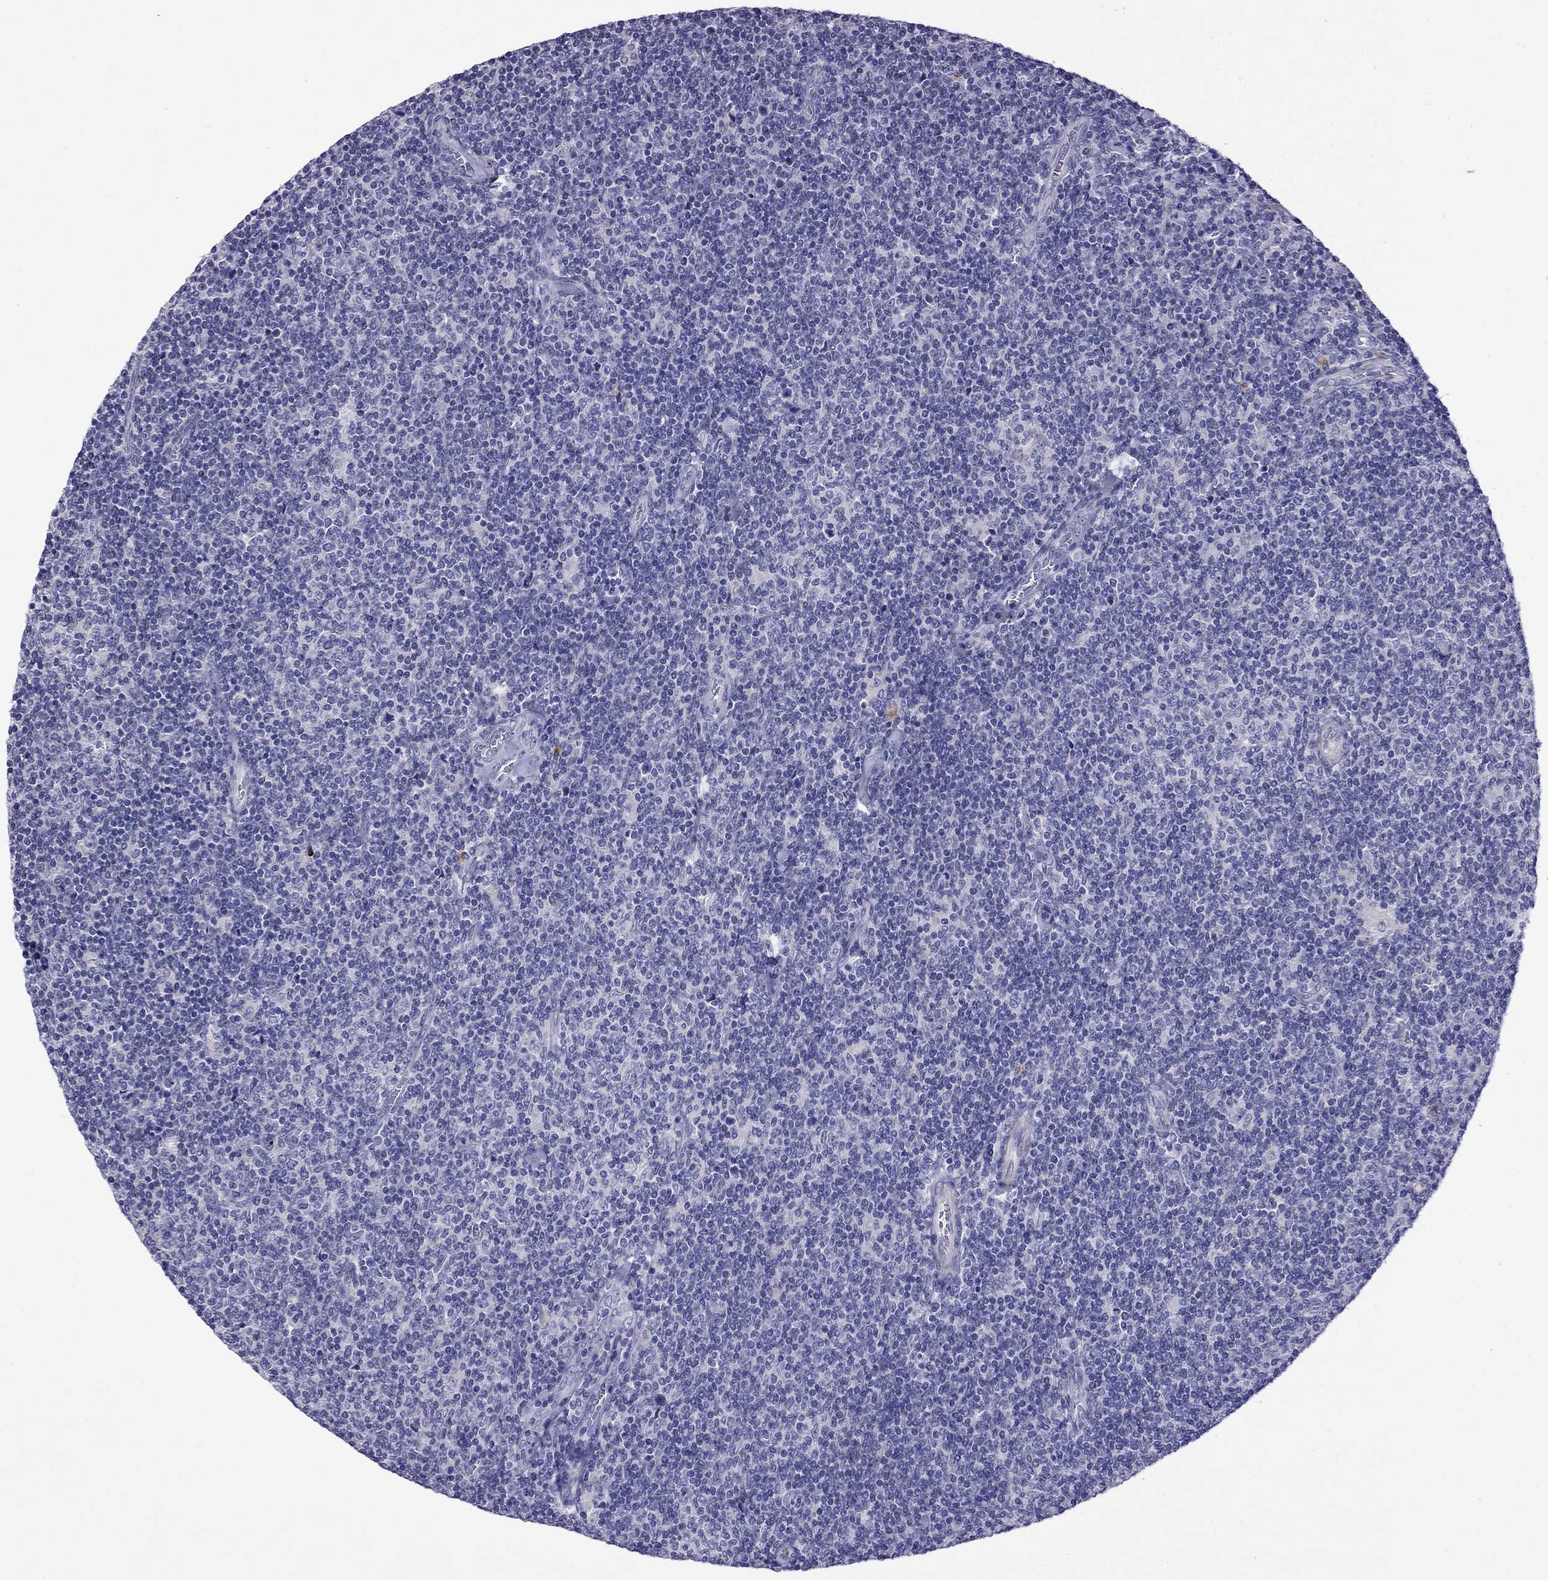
{"staining": {"intensity": "negative", "quantity": "none", "location": "none"}, "tissue": "lymphoma", "cell_type": "Tumor cells", "image_type": "cancer", "snomed": [{"axis": "morphology", "description": "Malignant lymphoma, non-Hodgkin's type, Low grade"}, {"axis": "topography", "description": "Lymph node"}], "caption": "Immunohistochemical staining of low-grade malignant lymphoma, non-Hodgkin's type displays no significant staining in tumor cells.", "gene": "STAR", "patient": {"sex": "male", "age": 52}}